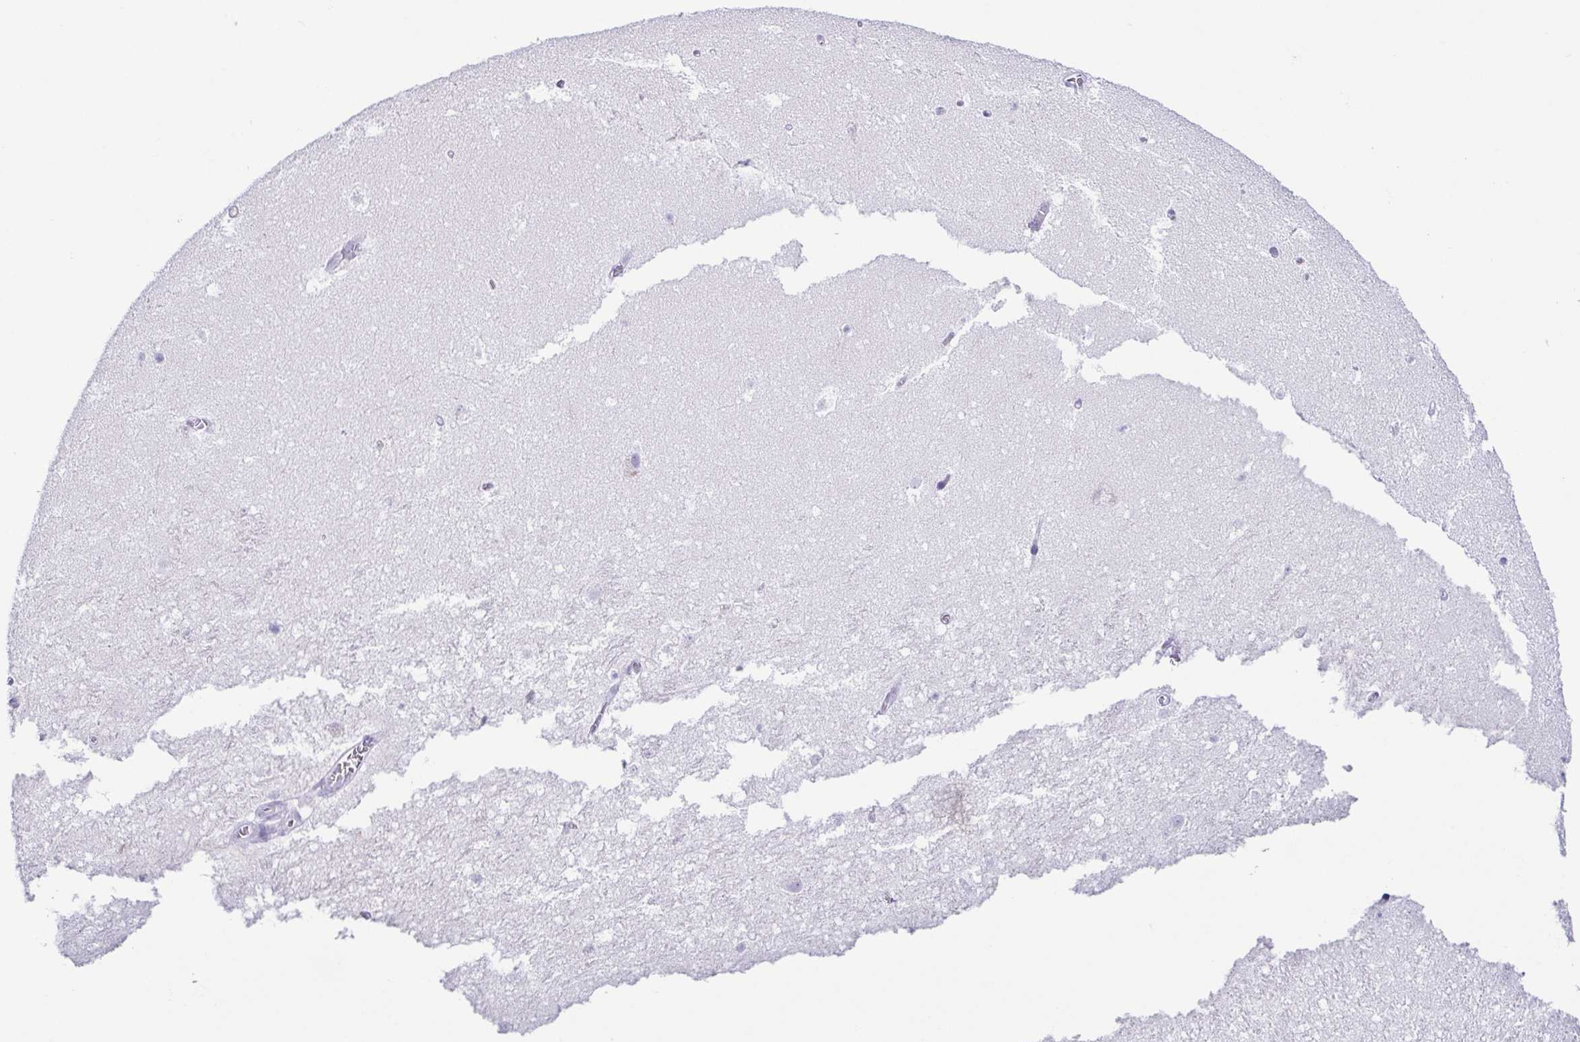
{"staining": {"intensity": "negative", "quantity": "none", "location": "none"}, "tissue": "hippocampus", "cell_type": "Glial cells", "image_type": "normal", "snomed": [{"axis": "morphology", "description": "Normal tissue, NOS"}, {"axis": "topography", "description": "Hippocampus"}], "caption": "Immunohistochemistry of unremarkable human hippocampus exhibits no positivity in glial cells. The staining is performed using DAB (3,3'-diaminobenzidine) brown chromogen with nuclei counter-stained in using hematoxylin.", "gene": "AZU1", "patient": {"sex": "female", "age": 42}}